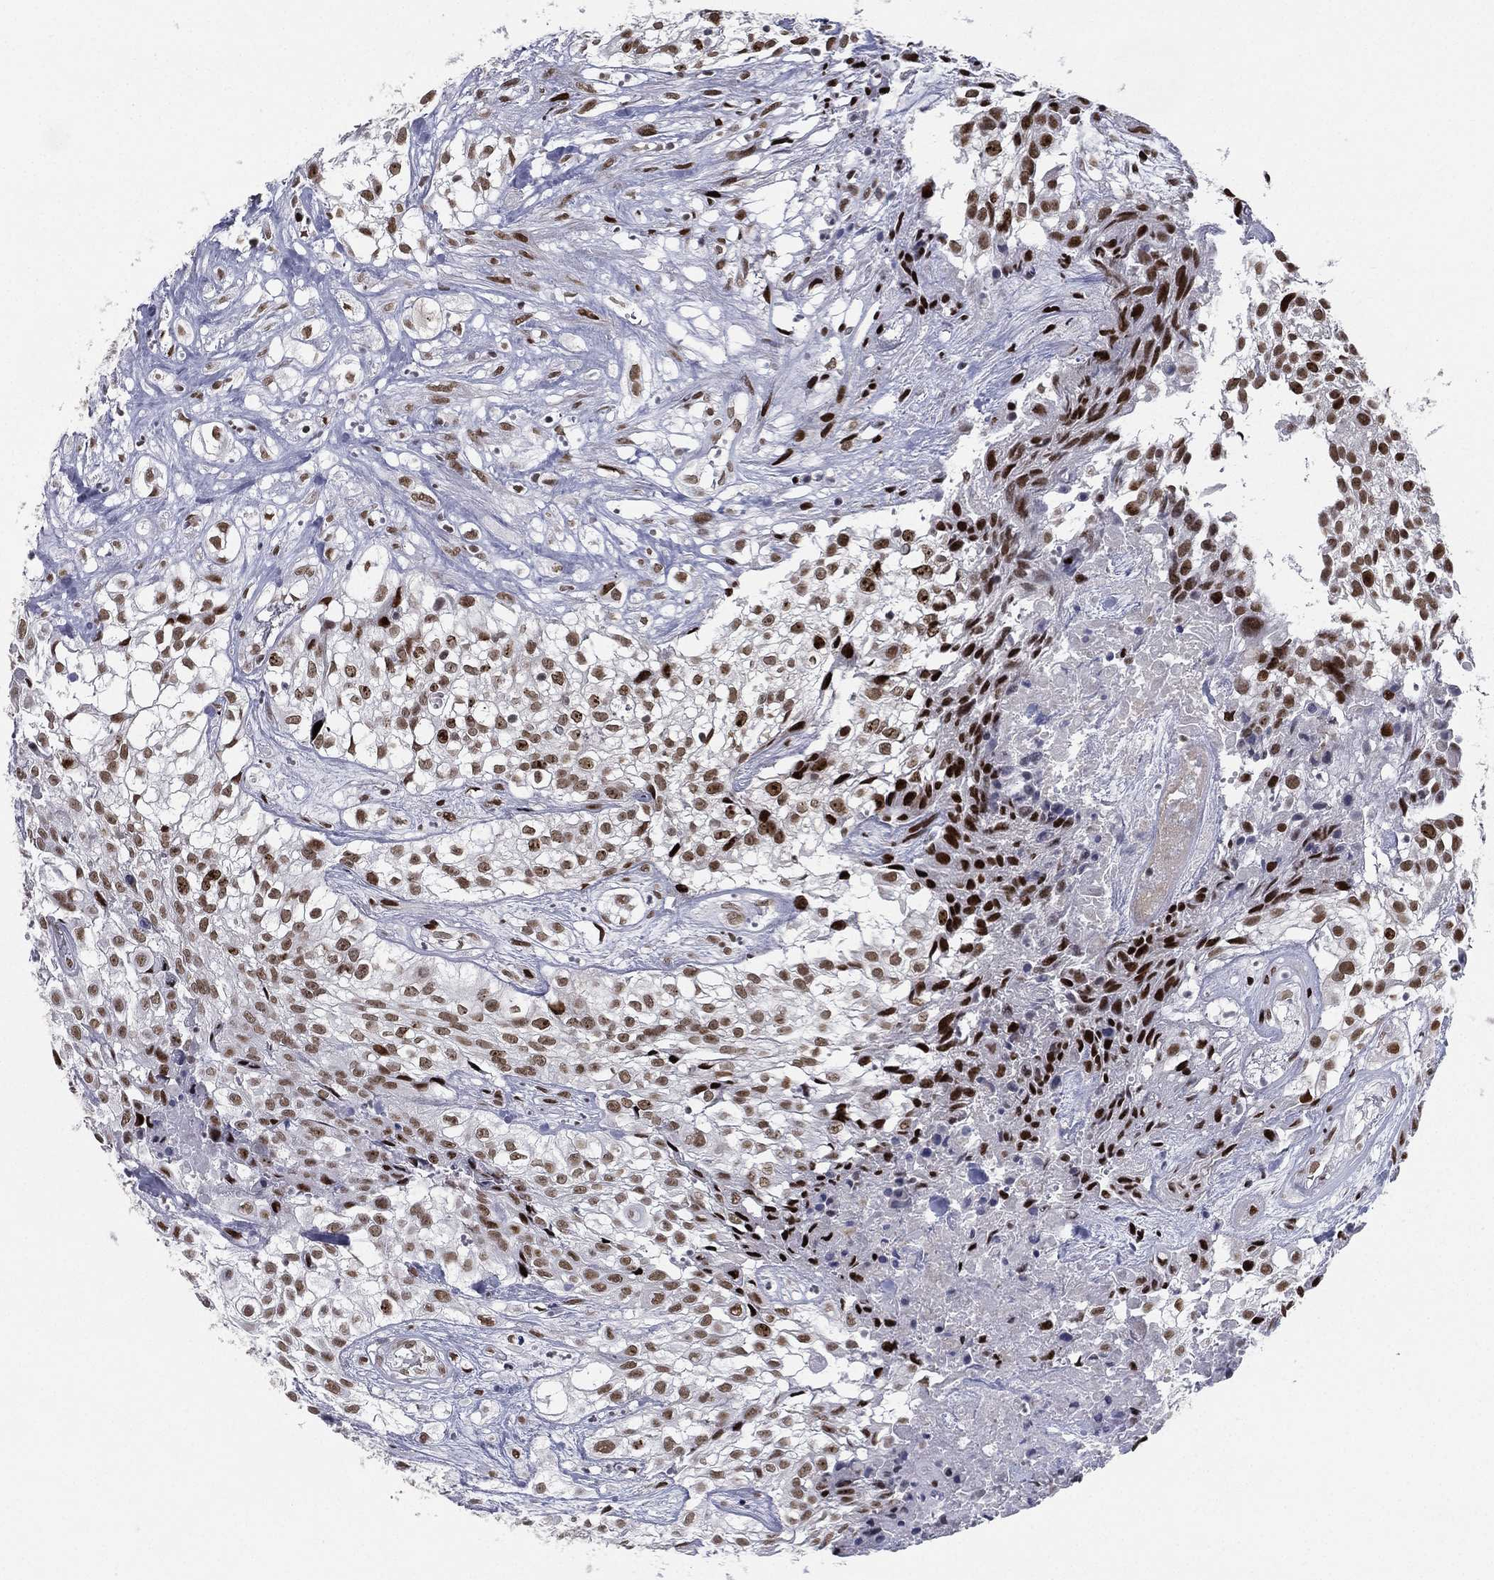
{"staining": {"intensity": "strong", "quantity": "25%-75%", "location": "nuclear"}, "tissue": "urothelial cancer", "cell_type": "Tumor cells", "image_type": "cancer", "snomed": [{"axis": "morphology", "description": "Urothelial carcinoma, High grade"}, {"axis": "topography", "description": "Urinary bladder"}], "caption": "The histopathology image demonstrates staining of high-grade urothelial carcinoma, revealing strong nuclear protein staining (brown color) within tumor cells.", "gene": "RTF1", "patient": {"sex": "male", "age": 56}}